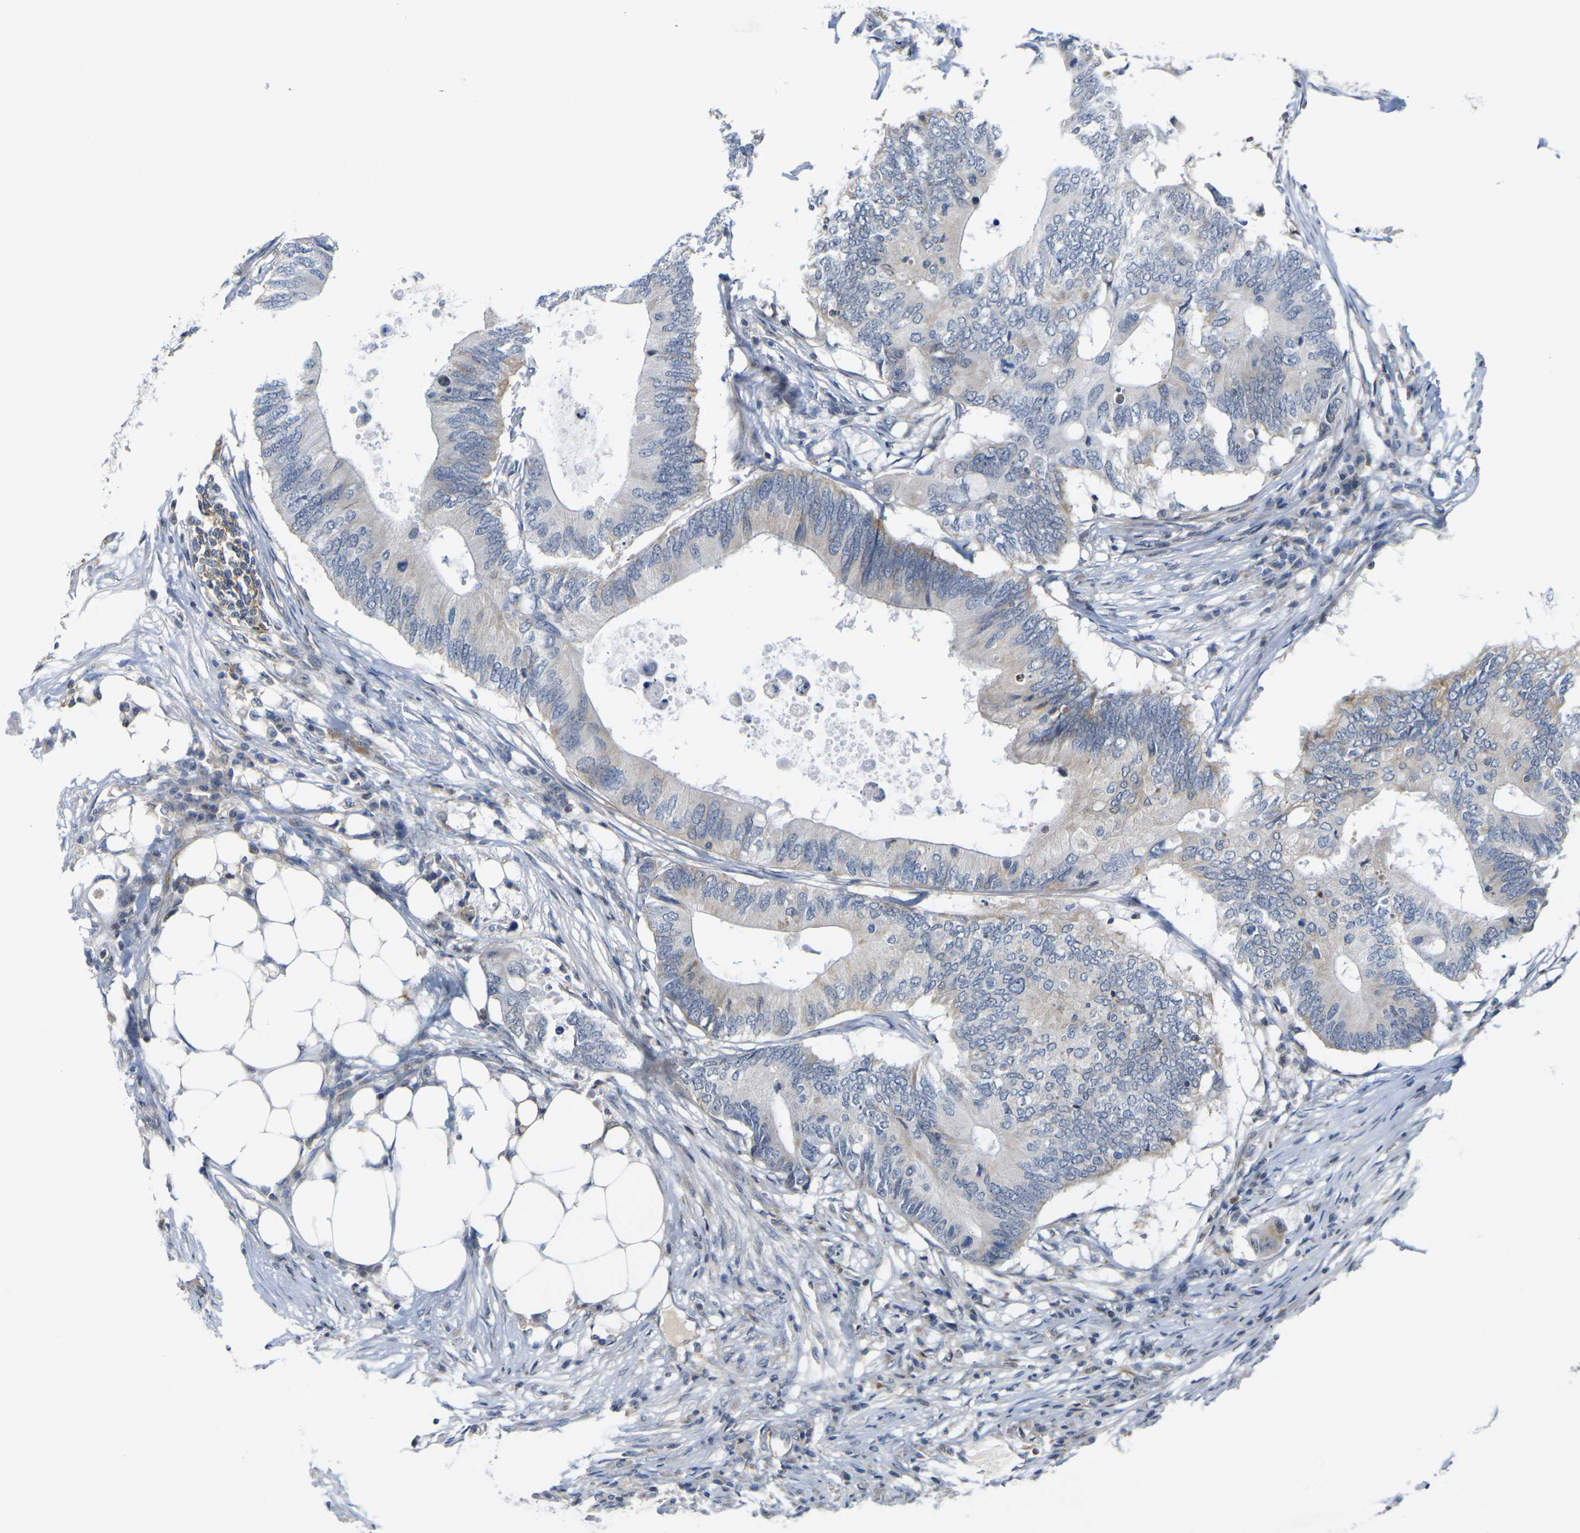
{"staining": {"intensity": "weak", "quantity": "<25%", "location": "cytoplasmic/membranous"}, "tissue": "colorectal cancer", "cell_type": "Tumor cells", "image_type": "cancer", "snomed": [{"axis": "morphology", "description": "Adenocarcinoma, NOS"}, {"axis": "topography", "description": "Colon"}], "caption": "Tumor cells show no significant protein positivity in colorectal cancer.", "gene": "OTOF", "patient": {"sex": "male", "age": 71}}